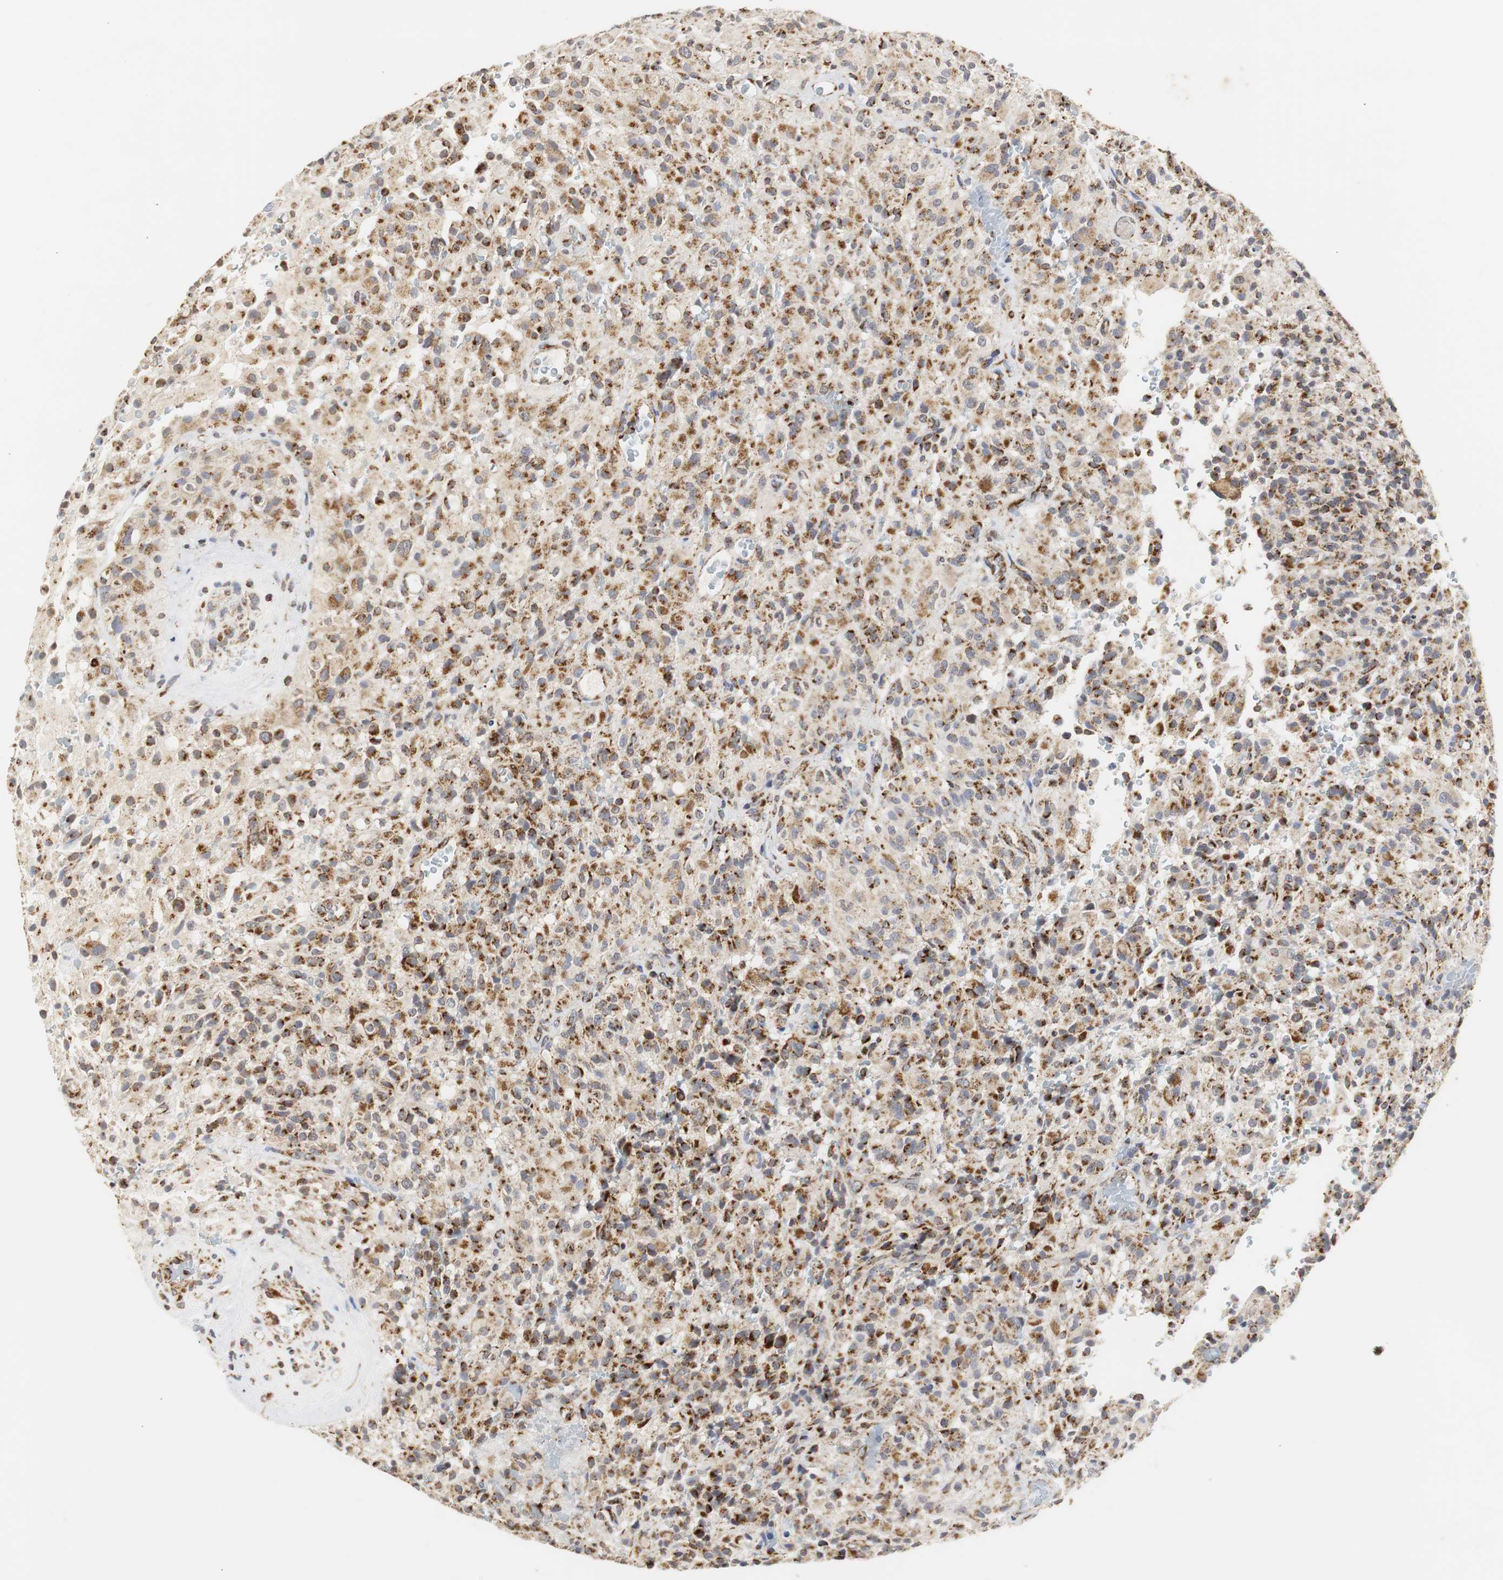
{"staining": {"intensity": "strong", "quantity": ">75%", "location": "cytoplasmic/membranous"}, "tissue": "glioma", "cell_type": "Tumor cells", "image_type": "cancer", "snomed": [{"axis": "morphology", "description": "Glioma, malignant, High grade"}, {"axis": "topography", "description": "Brain"}], "caption": "An image of glioma stained for a protein reveals strong cytoplasmic/membranous brown staining in tumor cells.", "gene": "HSD17B10", "patient": {"sex": "male", "age": 71}}